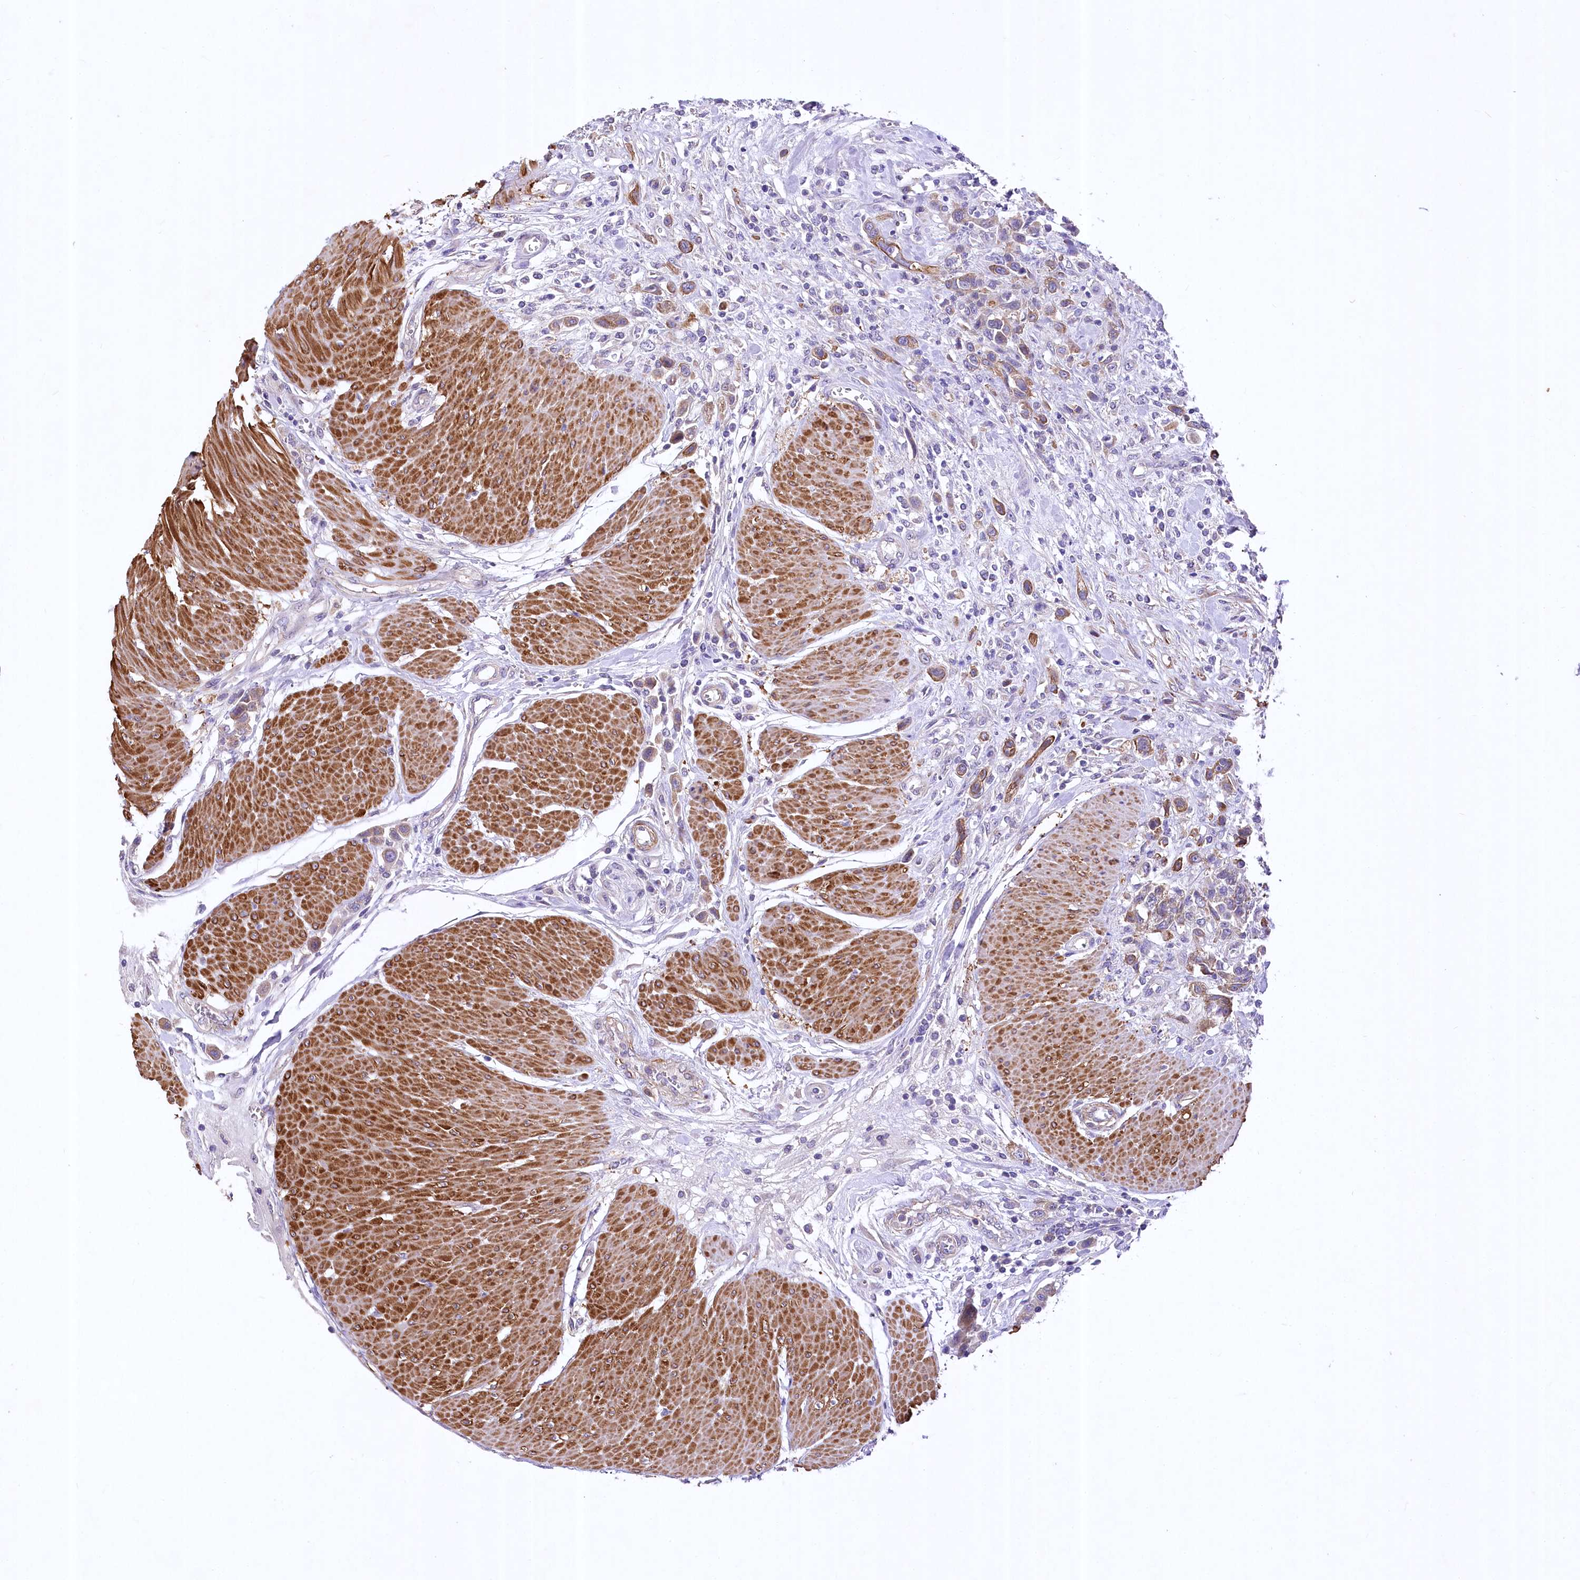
{"staining": {"intensity": "moderate", "quantity": "25%-75%", "location": "cytoplasmic/membranous"}, "tissue": "urothelial cancer", "cell_type": "Tumor cells", "image_type": "cancer", "snomed": [{"axis": "morphology", "description": "Urothelial carcinoma, High grade"}, {"axis": "topography", "description": "Urinary bladder"}], "caption": "Protein staining demonstrates moderate cytoplasmic/membranous expression in approximately 25%-75% of tumor cells in urothelial cancer. (Stains: DAB (3,3'-diaminobenzidine) in brown, nuclei in blue, Microscopy: brightfield microscopy at high magnification).", "gene": "RDH16", "patient": {"sex": "male", "age": 50}}